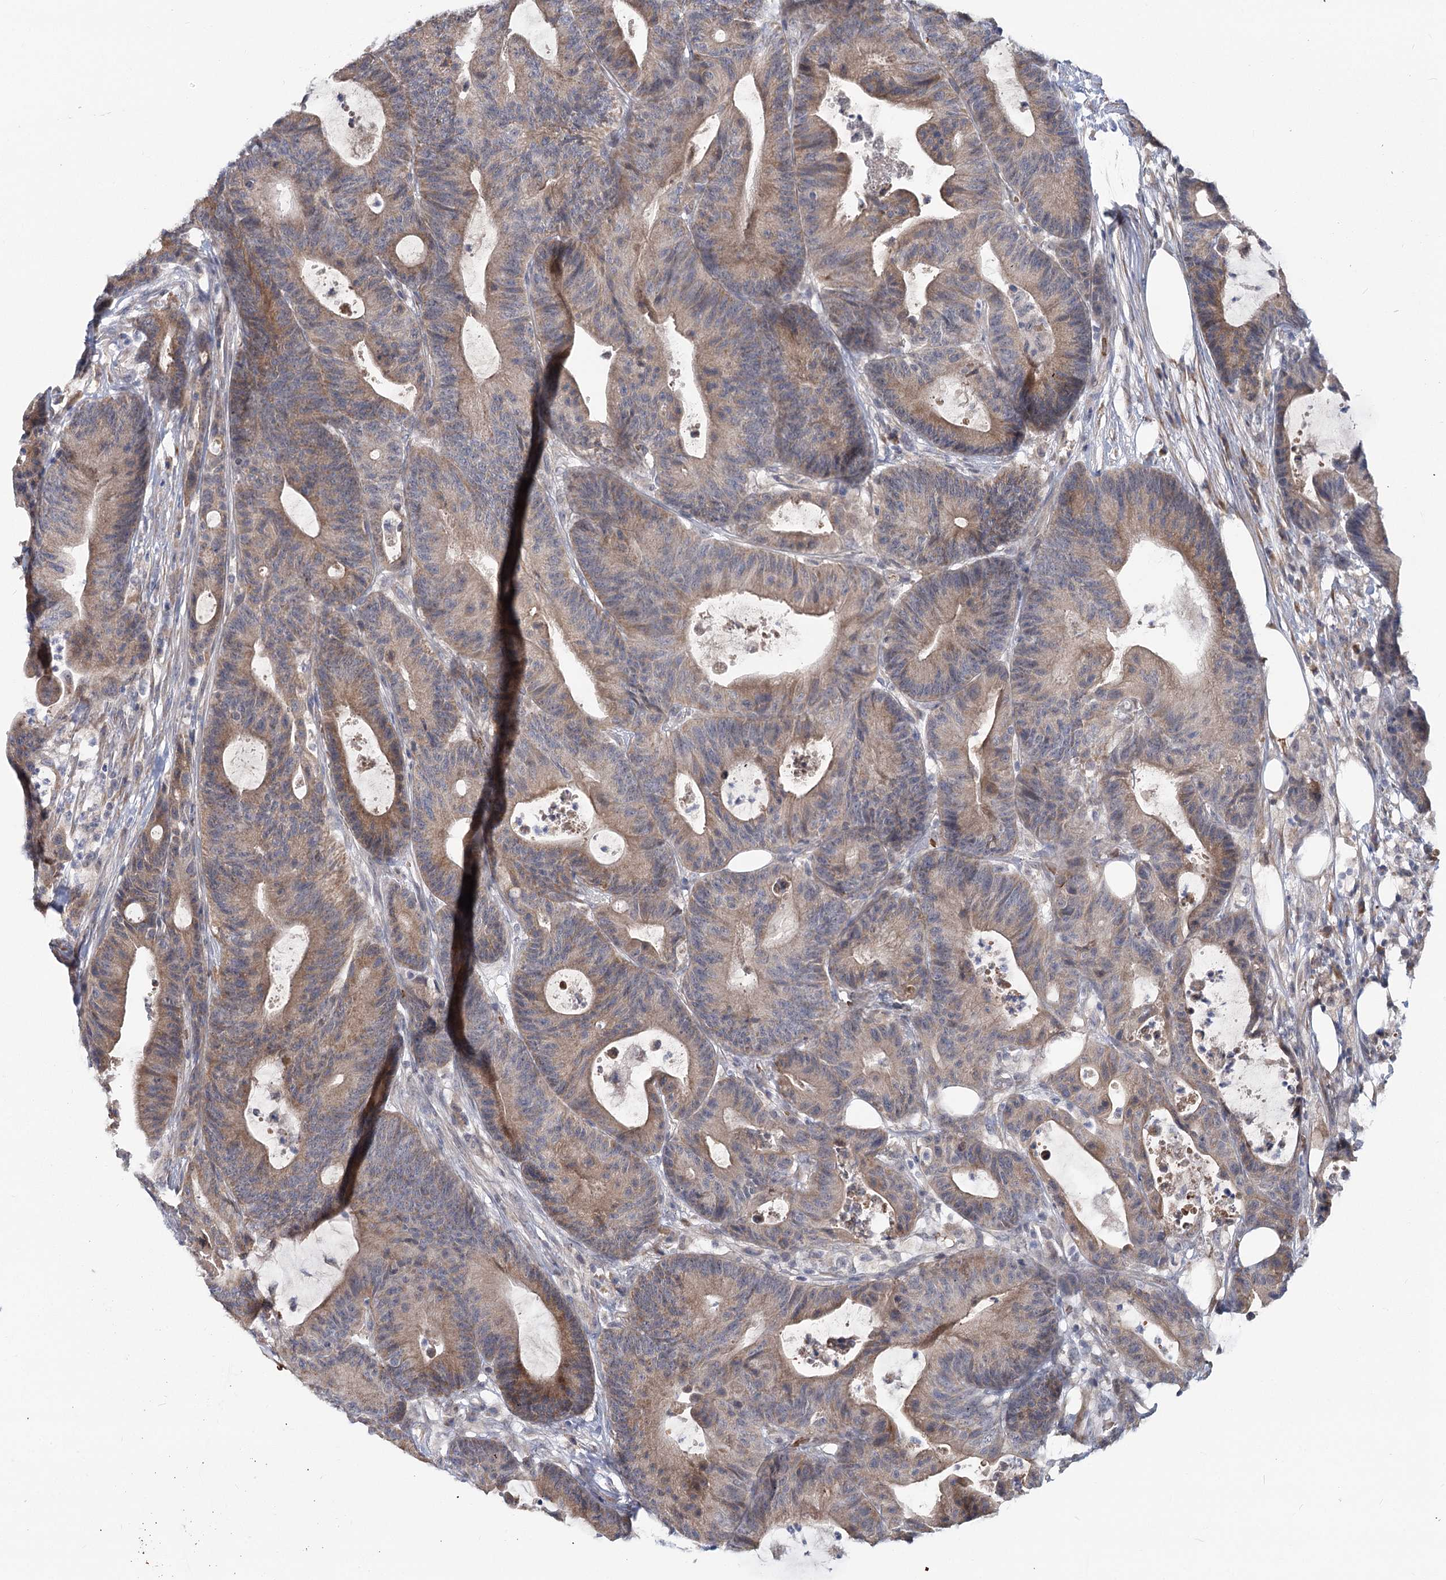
{"staining": {"intensity": "weak", "quantity": ">75%", "location": "cytoplasmic/membranous"}, "tissue": "colorectal cancer", "cell_type": "Tumor cells", "image_type": "cancer", "snomed": [{"axis": "morphology", "description": "Adenocarcinoma, NOS"}, {"axis": "topography", "description": "Colon"}], "caption": "The histopathology image exhibits a brown stain indicating the presence of a protein in the cytoplasmic/membranous of tumor cells in adenocarcinoma (colorectal). (DAB (3,3'-diaminobenzidine) IHC with brightfield microscopy, high magnification).", "gene": "CIB4", "patient": {"sex": "female", "age": 84}}